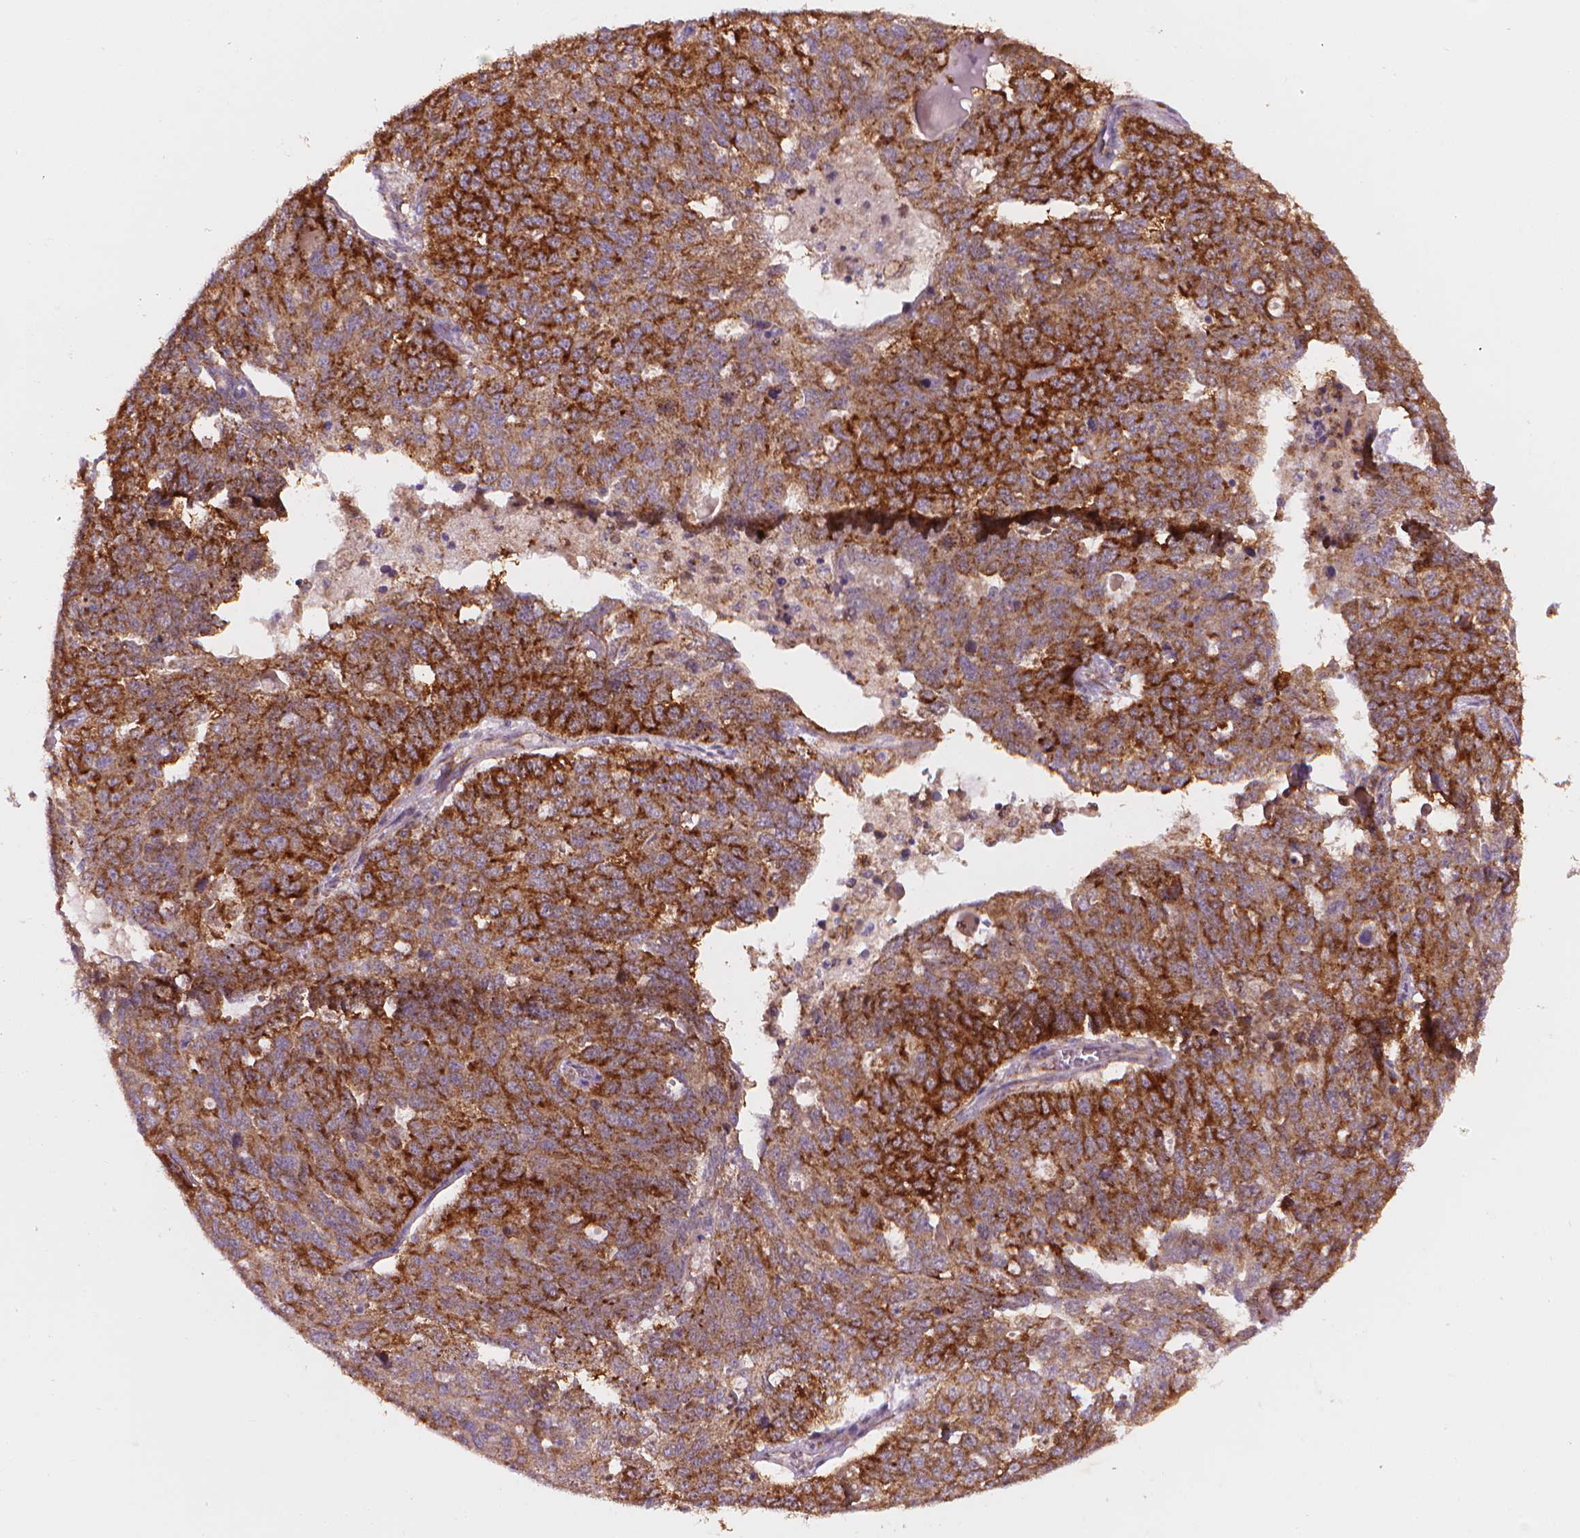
{"staining": {"intensity": "strong", "quantity": ">75%", "location": "cytoplasmic/membranous"}, "tissue": "ovarian cancer", "cell_type": "Tumor cells", "image_type": "cancer", "snomed": [{"axis": "morphology", "description": "Cystadenocarcinoma, serous, NOS"}, {"axis": "topography", "description": "Ovary"}], "caption": "Tumor cells show high levels of strong cytoplasmic/membranous expression in about >75% of cells in human ovarian cancer. (brown staining indicates protein expression, while blue staining denotes nuclei).", "gene": "VARS2", "patient": {"sex": "female", "age": 71}}